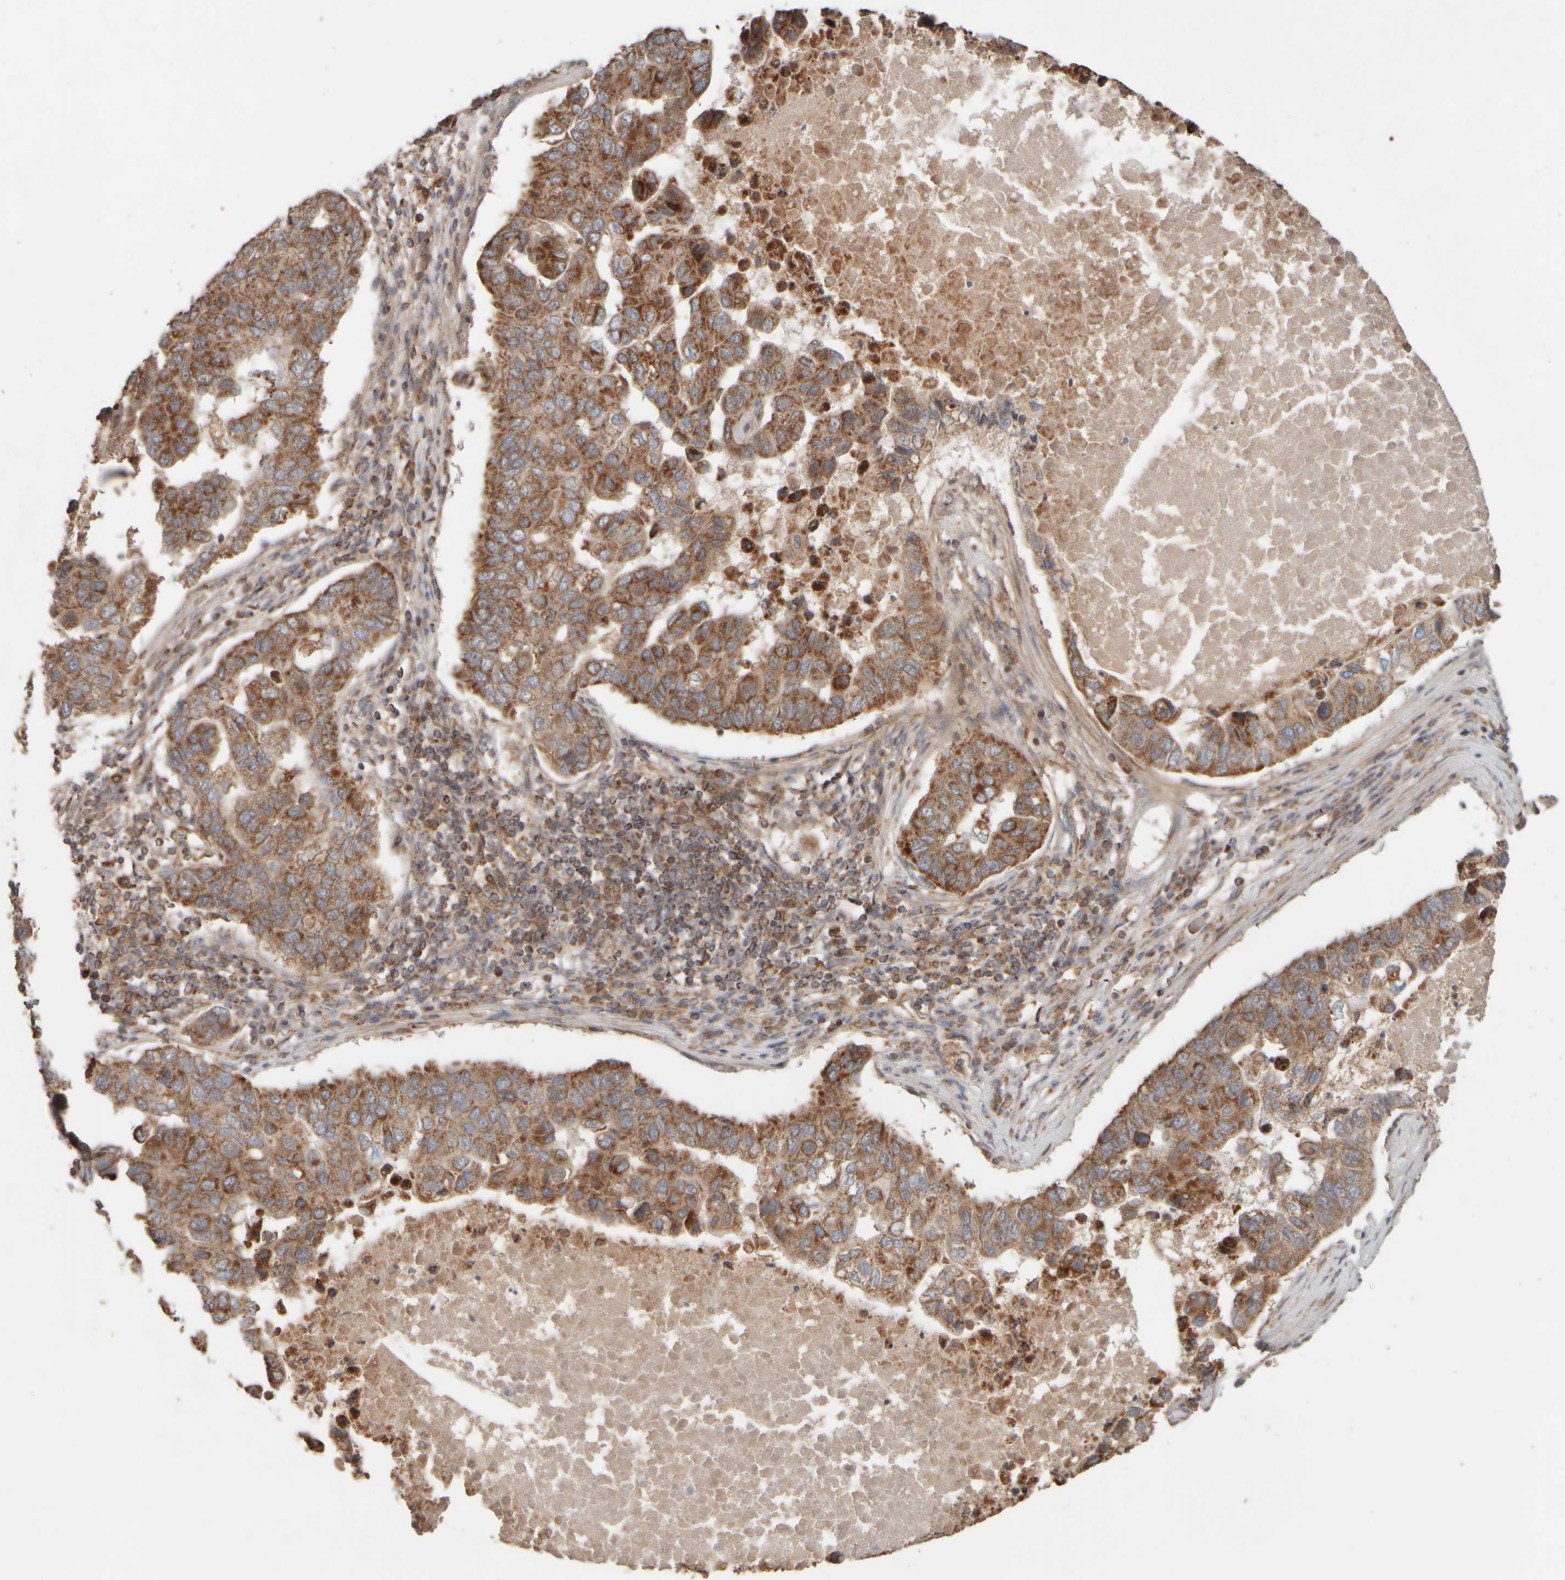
{"staining": {"intensity": "moderate", "quantity": ">75%", "location": "cytoplasmic/membranous"}, "tissue": "pancreatic cancer", "cell_type": "Tumor cells", "image_type": "cancer", "snomed": [{"axis": "morphology", "description": "Adenocarcinoma, NOS"}, {"axis": "topography", "description": "Pancreas"}], "caption": "Immunohistochemistry histopathology image of neoplastic tissue: pancreatic cancer (adenocarcinoma) stained using immunohistochemistry exhibits medium levels of moderate protein expression localized specifically in the cytoplasmic/membranous of tumor cells, appearing as a cytoplasmic/membranous brown color.", "gene": "EIF2B3", "patient": {"sex": "female", "age": 61}}